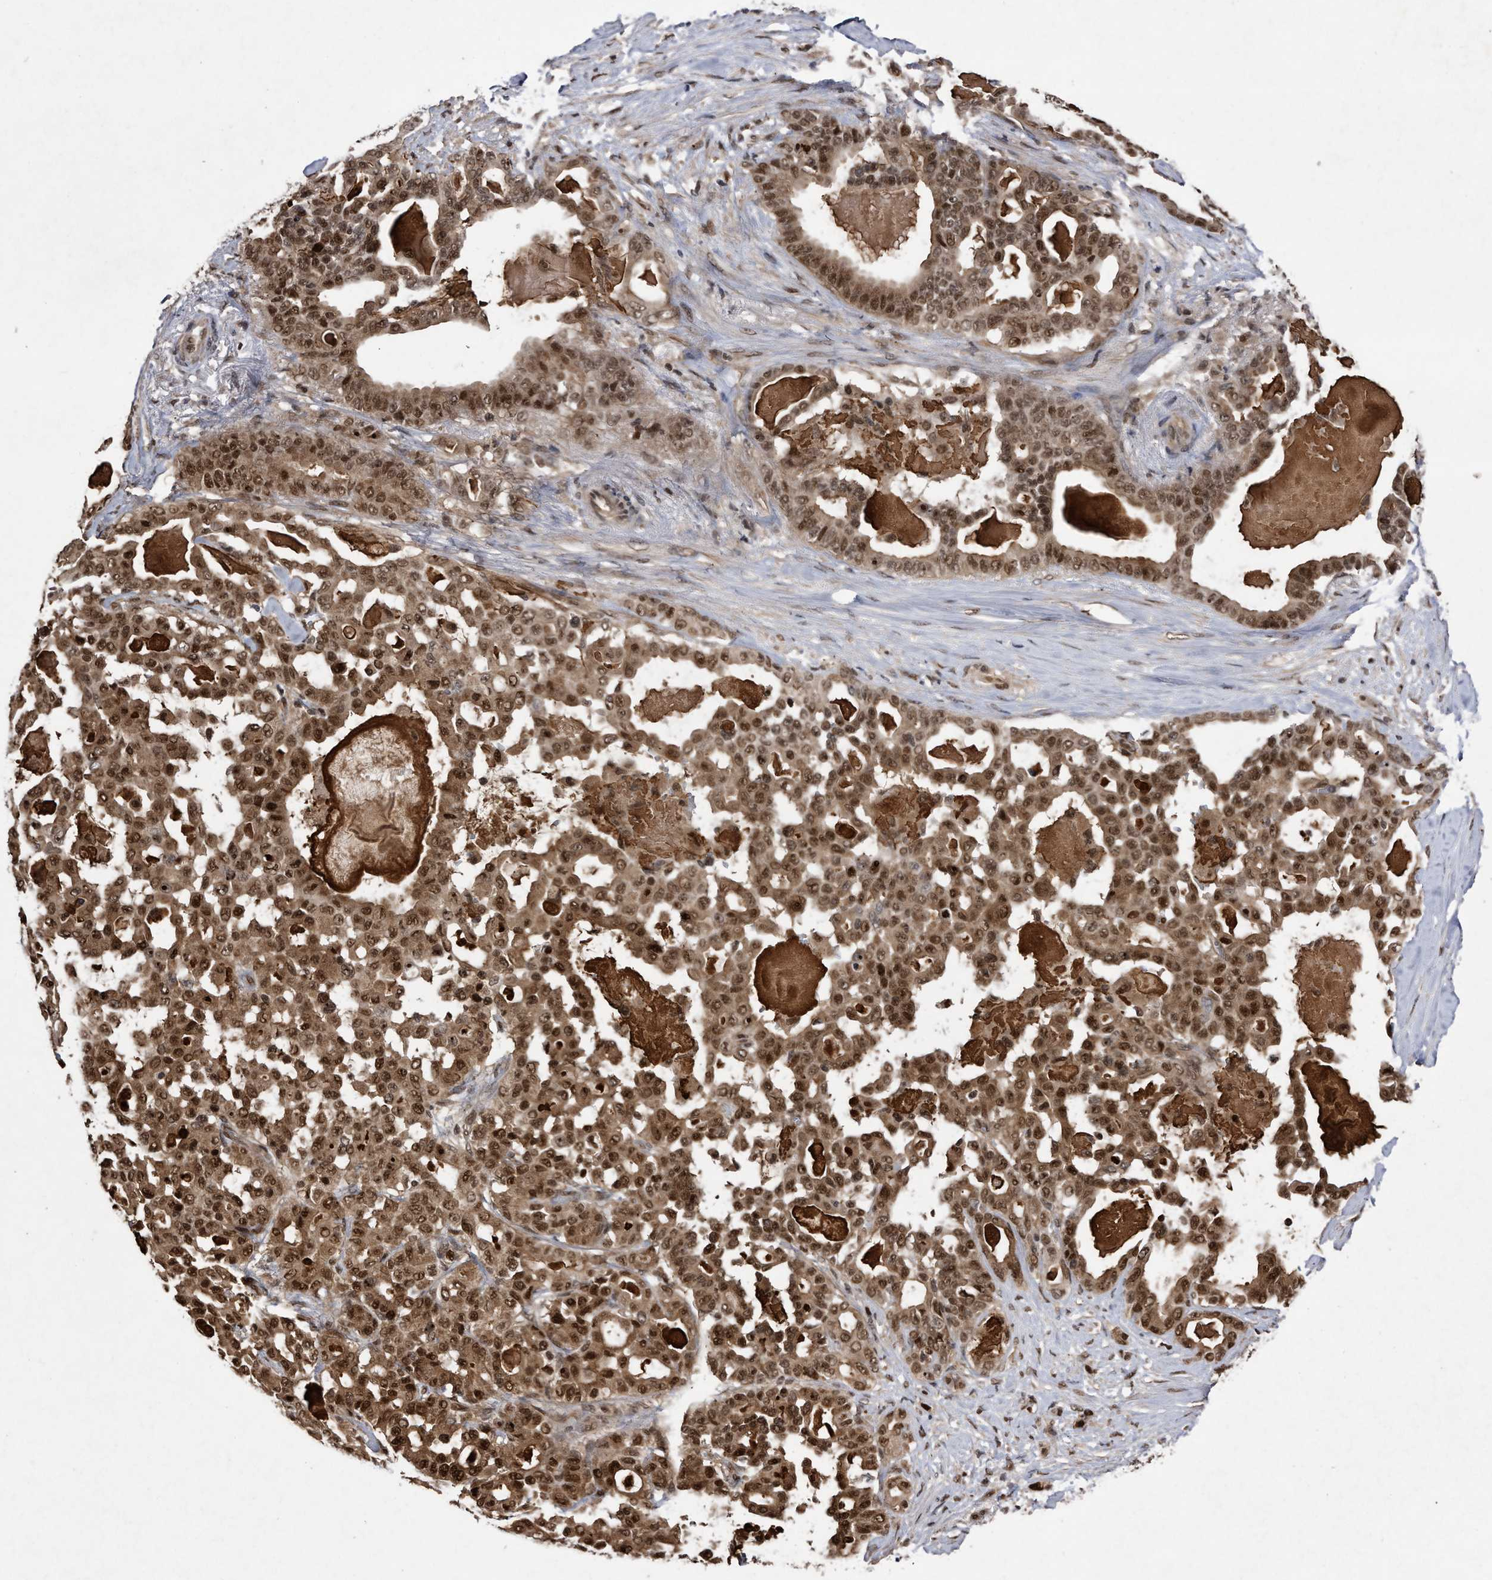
{"staining": {"intensity": "moderate", "quantity": ">75%", "location": "cytoplasmic/membranous,nuclear"}, "tissue": "pancreatic cancer", "cell_type": "Tumor cells", "image_type": "cancer", "snomed": [{"axis": "morphology", "description": "Adenocarcinoma, NOS"}, {"axis": "topography", "description": "Pancreas"}], "caption": "An immunohistochemistry (IHC) micrograph of tumor tissue is shown. Protein staining in brown shows moderate cytoplasmic/membranous and nuclear positivity in pancreatic adenocarcinoma within tumor cells.", "gene": "RAD23B", "patient": {"sex": "male", "age": 63}}